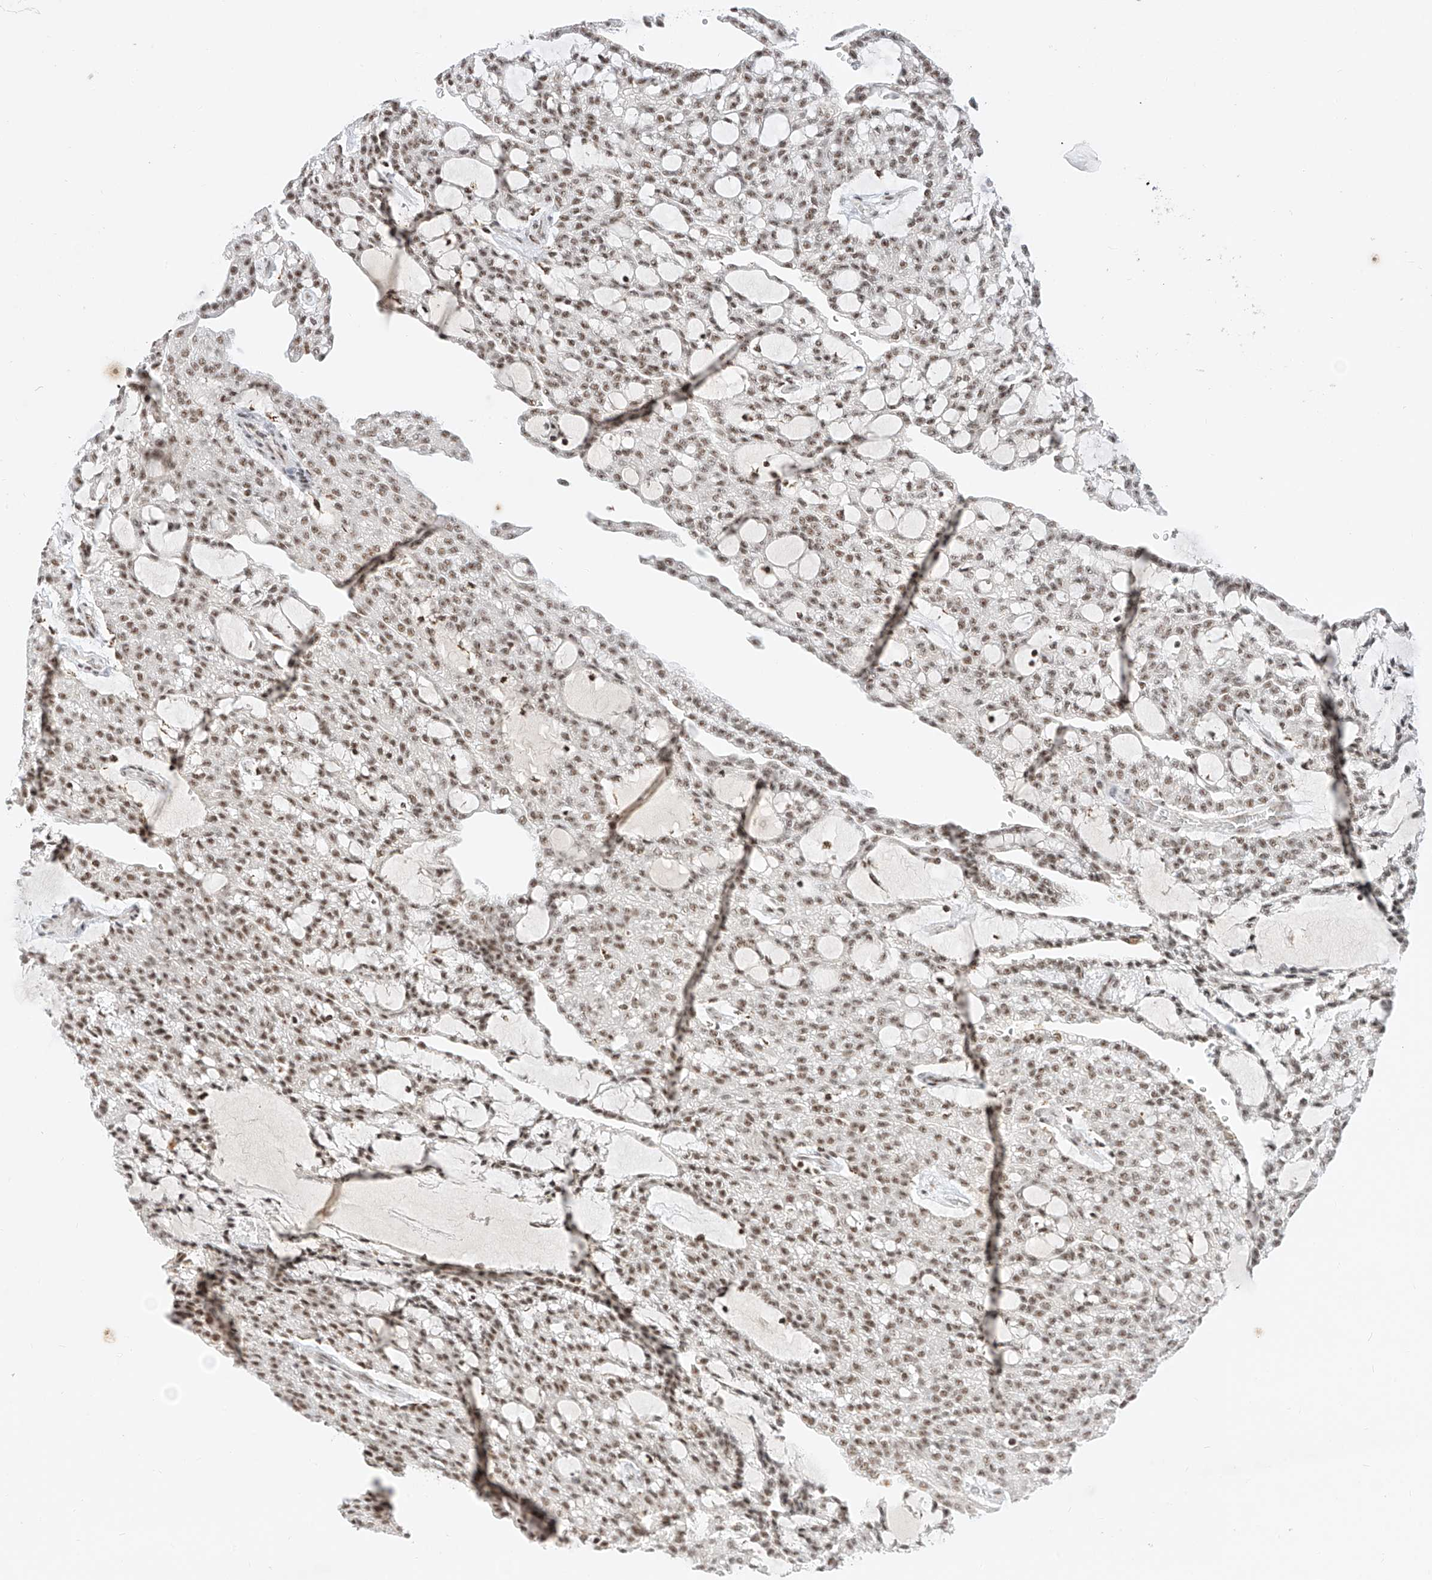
{"staining": {"intensity": "moderate", "quantity": ">75%", "location": "nuclear"}, "tissue": "renal cancer", "cell_type": "Tumor cells", "image_type": "cancer", "snomed": [{"axis": "morphology", "description": "Adenocarcinoma, NOS"}, {"axis": "topography", "description": "Kidney"}], "caption": "High-magnification brightfield microscopy of adenocarcinoma (renal) stained with DAB (brown) and counterstained with hematoxylin (blue). tumor cells exhibit moderate nuclear staining is identified in approximately>75% of cells. The protein of interest is stained brown, and the nuclei are stained in blue (DAB IHC with brightfield microscopy, high magnification).", "gene": "NRF1", "patient": {"sex": "male", "age": 63}}